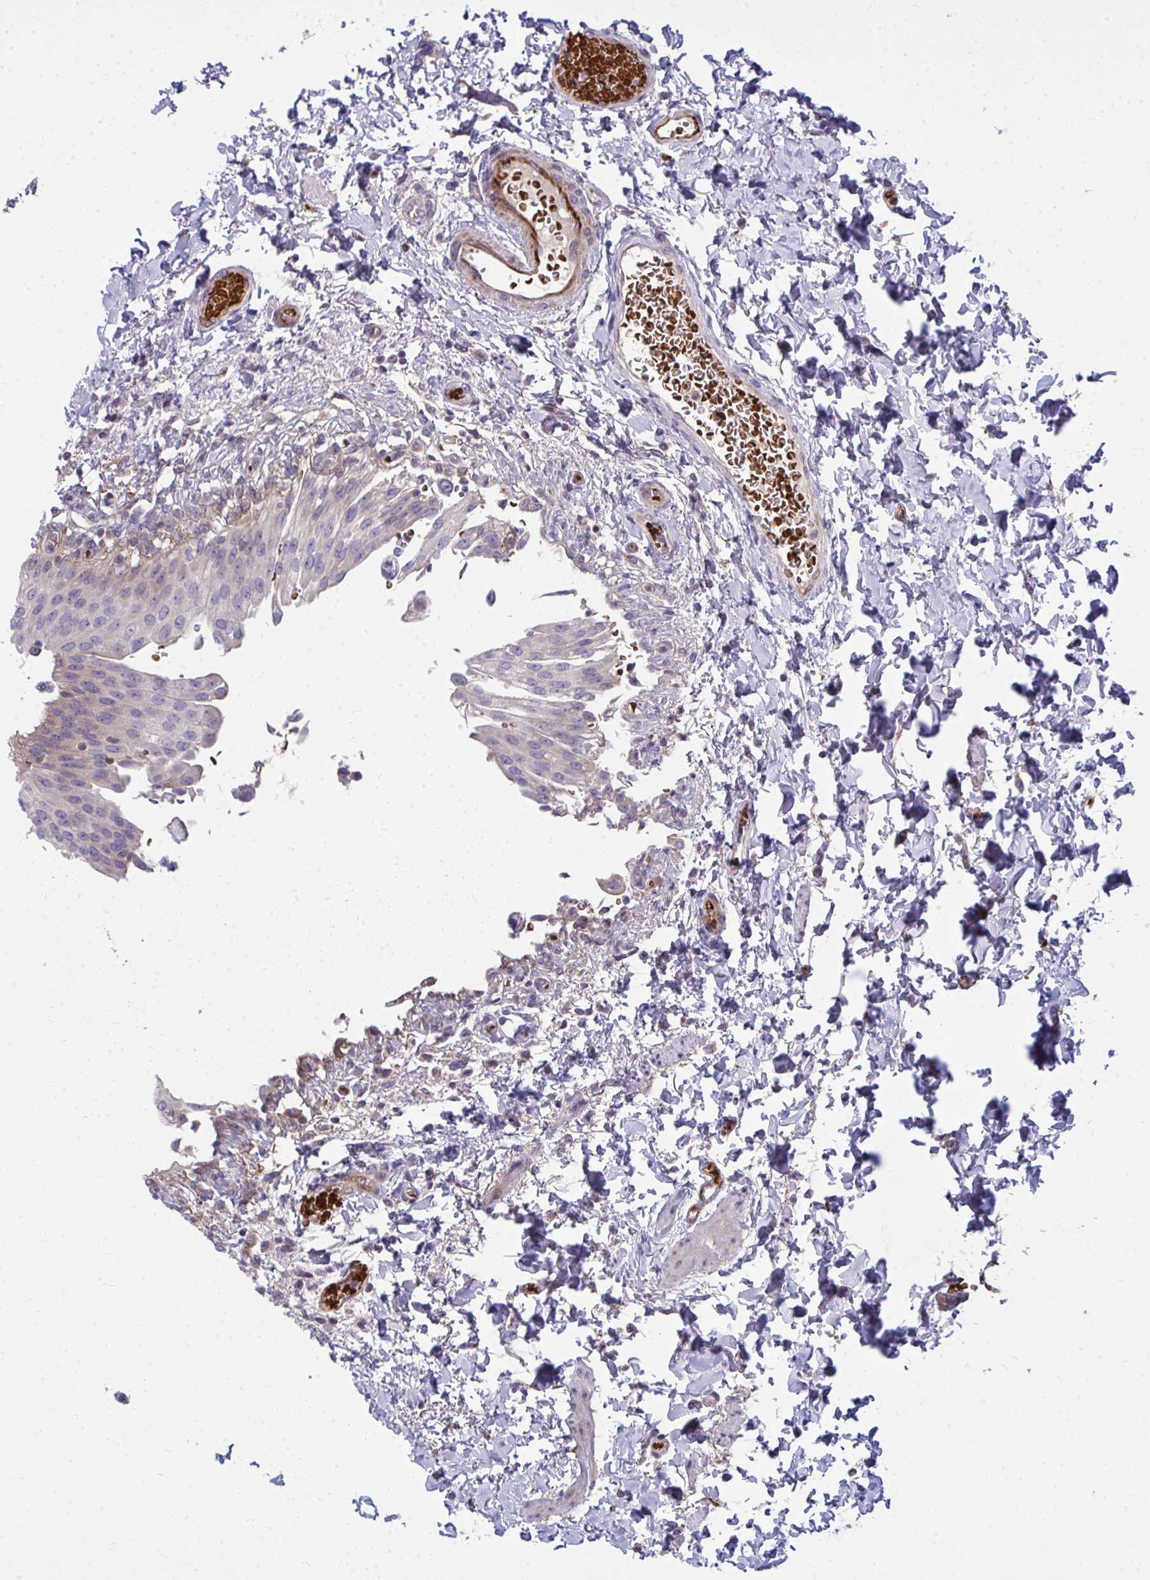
{"staining": {"intensity": "weak", "quantity": "<25%", "location": "cytoplasmic/membranous"}, "tissue": "urinary bladder", "cell_type": "Urothelial cells", "image_type": "normal", "snomed": [{"axis": "morphology", "description": "Normal tissue, NOS"}, {"axis": "topography", "description": "Urinary bladder"}, {"axis": "topography", "description": "Peripheral nerve tissue"}], "caption": "Unremarkable urinary bladder was stained to show a protein in brown. There is no significant positivity in urothelial cells. Nuclei are stained in blue.", "gene": "SLC14A1", "patient": {"sex": "female", "age": 60}}